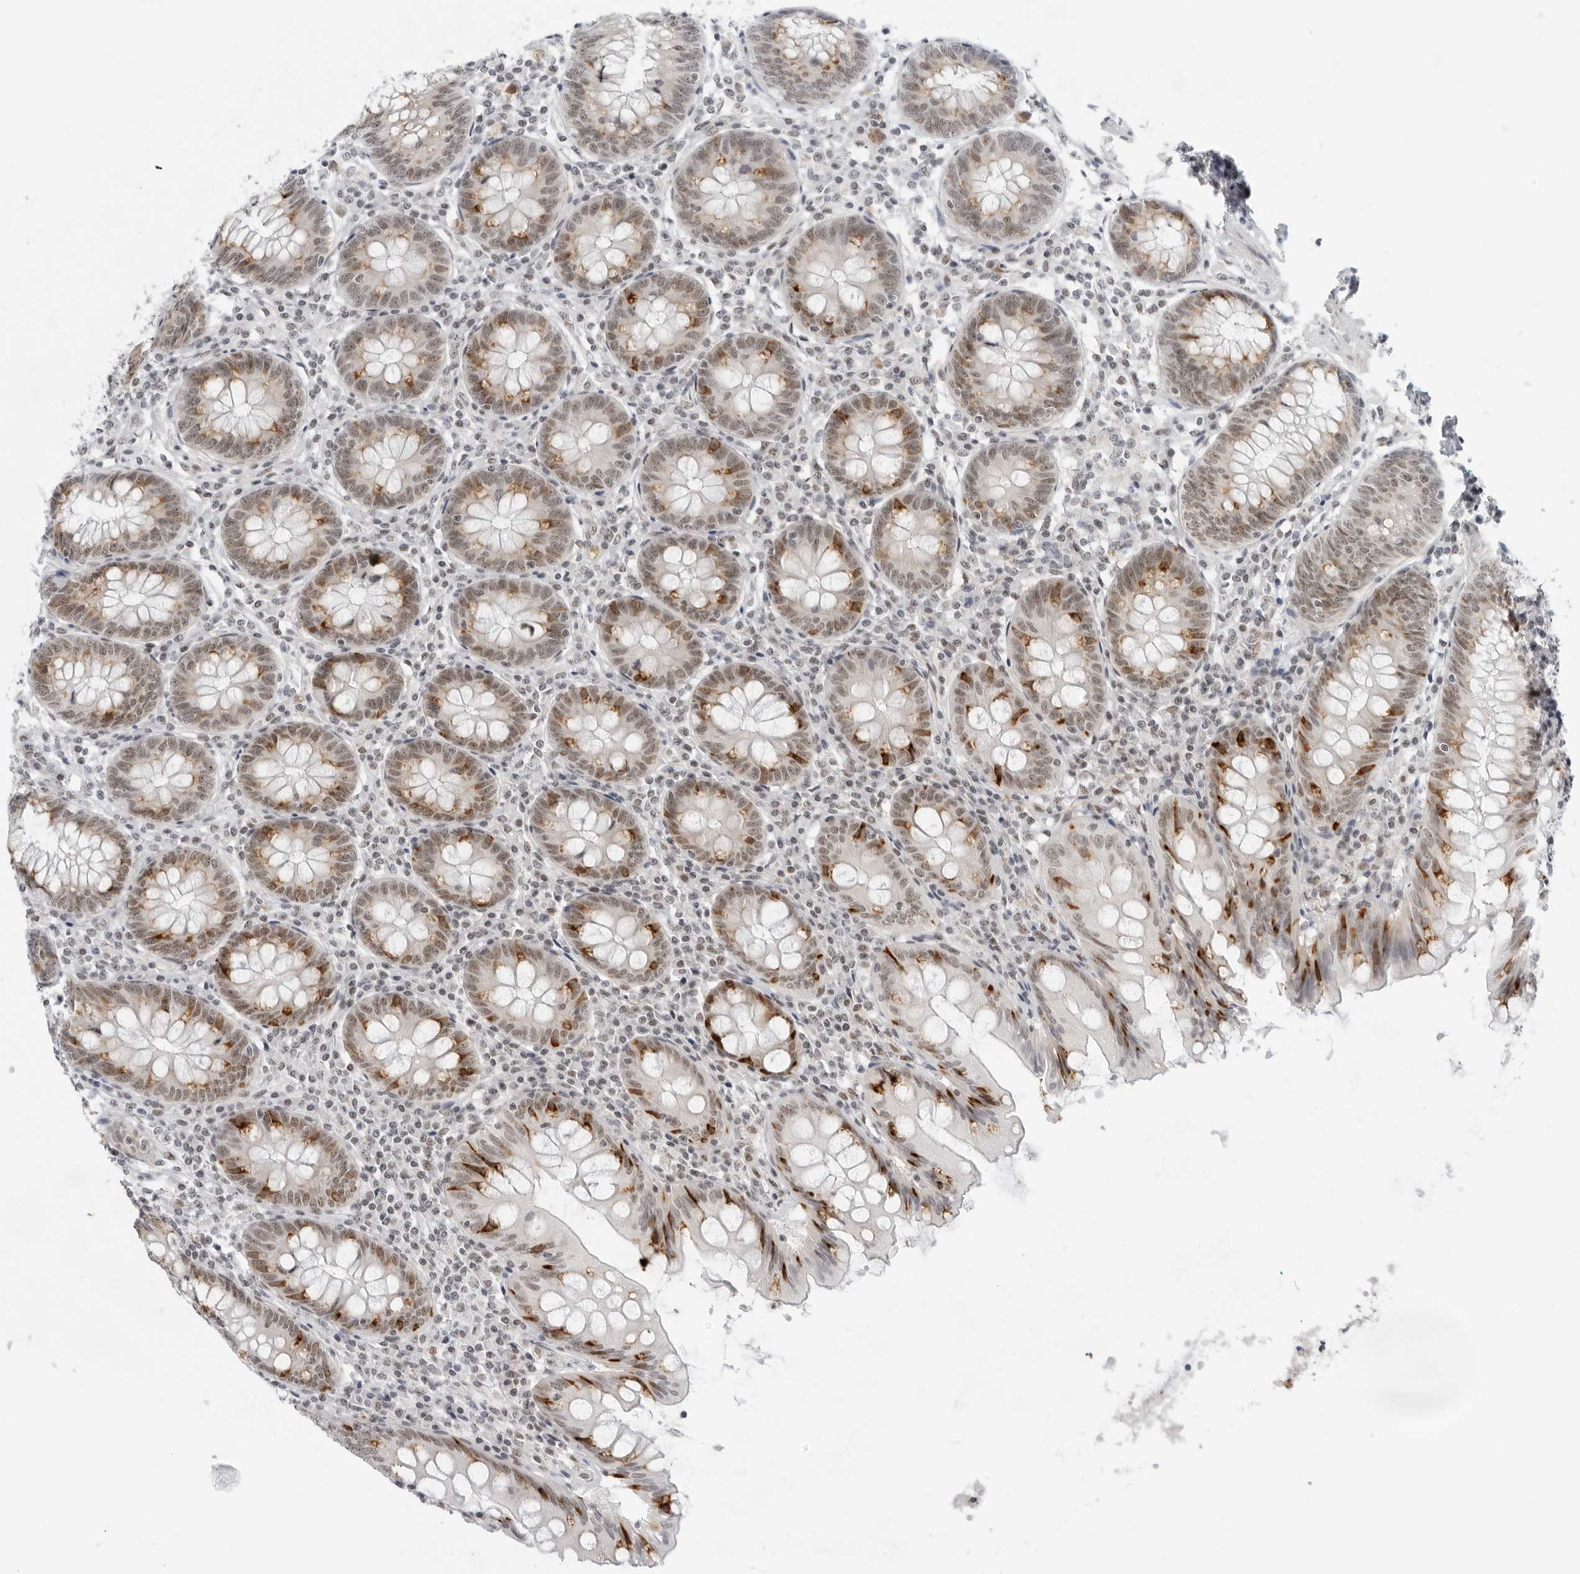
{"staining": {"intensity": "strong", "quantity": "<25%", "location": "cytoplasmic/membranous"}, "tissue": "appendix", "cell_type": "Glandular cells", "image_type": "normal", "snomed": [{"axis": "morphology", "description": "Normal tissue, NOS"}, {"axis": "topography", "description": "Appendix"}], "caption": "A high-resolution histopathology image shows immunohistochemistry (IHC) staining of normal appendix, which exhibits strong cytoplasmic/membranous staining in about <25% of glandular cells.", "gene": "FOXK2", "patient": {"sex": "female", "age": 54}}